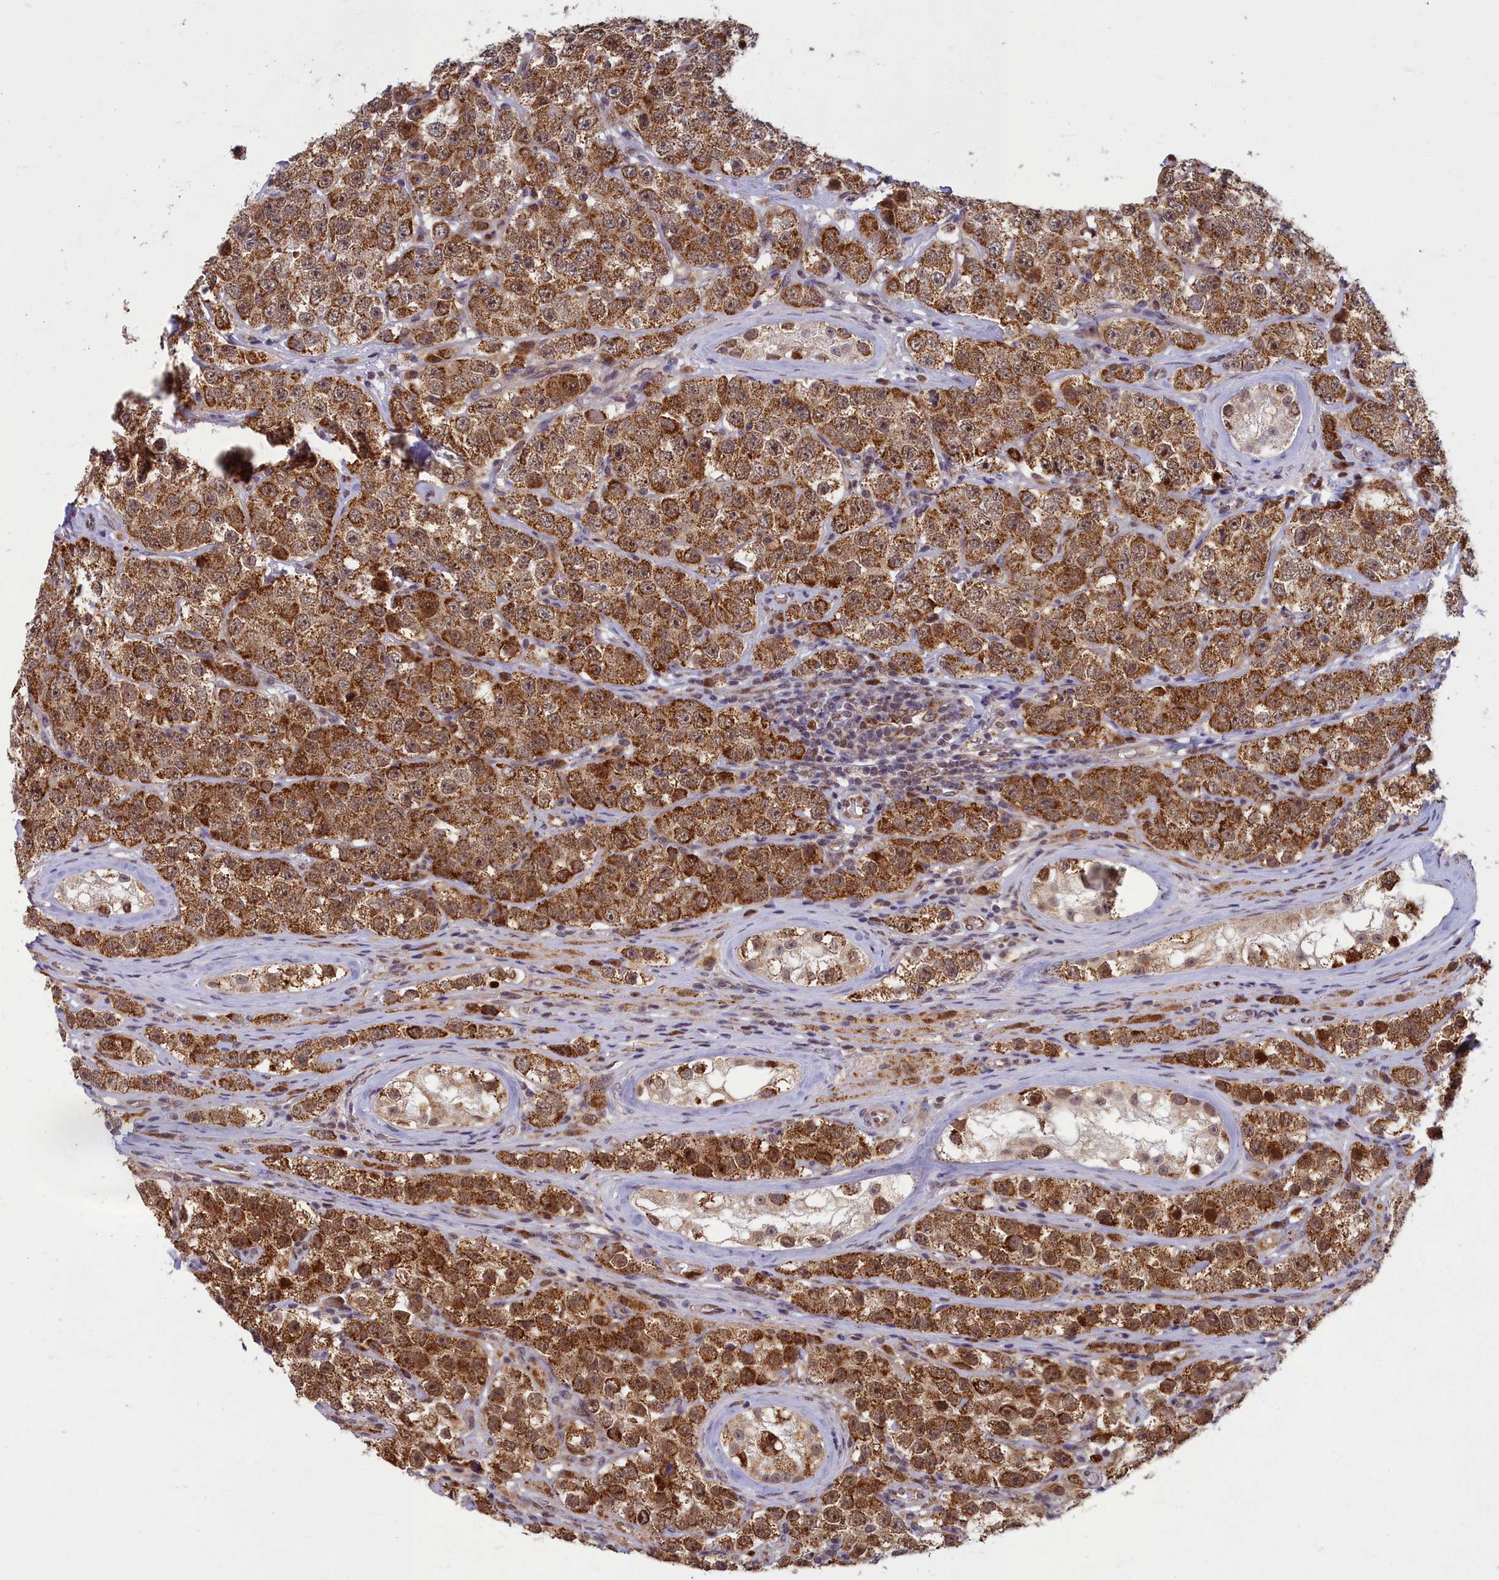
{"staining": {"intensity": "strong", "quantity": ">75%", "location": "cytoplasmic/membranous,nuclear"}, "tissue": "testis cancer", "cell_type": "Tumor cells", "image_type": "cancer", "snomed": [{"axis": "morphology", "description": "Seminoma, NOS"}, {"axis": "topography", "description": "Testis"}], "caption": "Protein staining of testis seminoma tissue demonstrates strong cytoplasmic/membranous and nuclear positivity in about >75% of tumor cells.", "gene": "EARS2", "patient": {"sex": "male", "age": 28}}